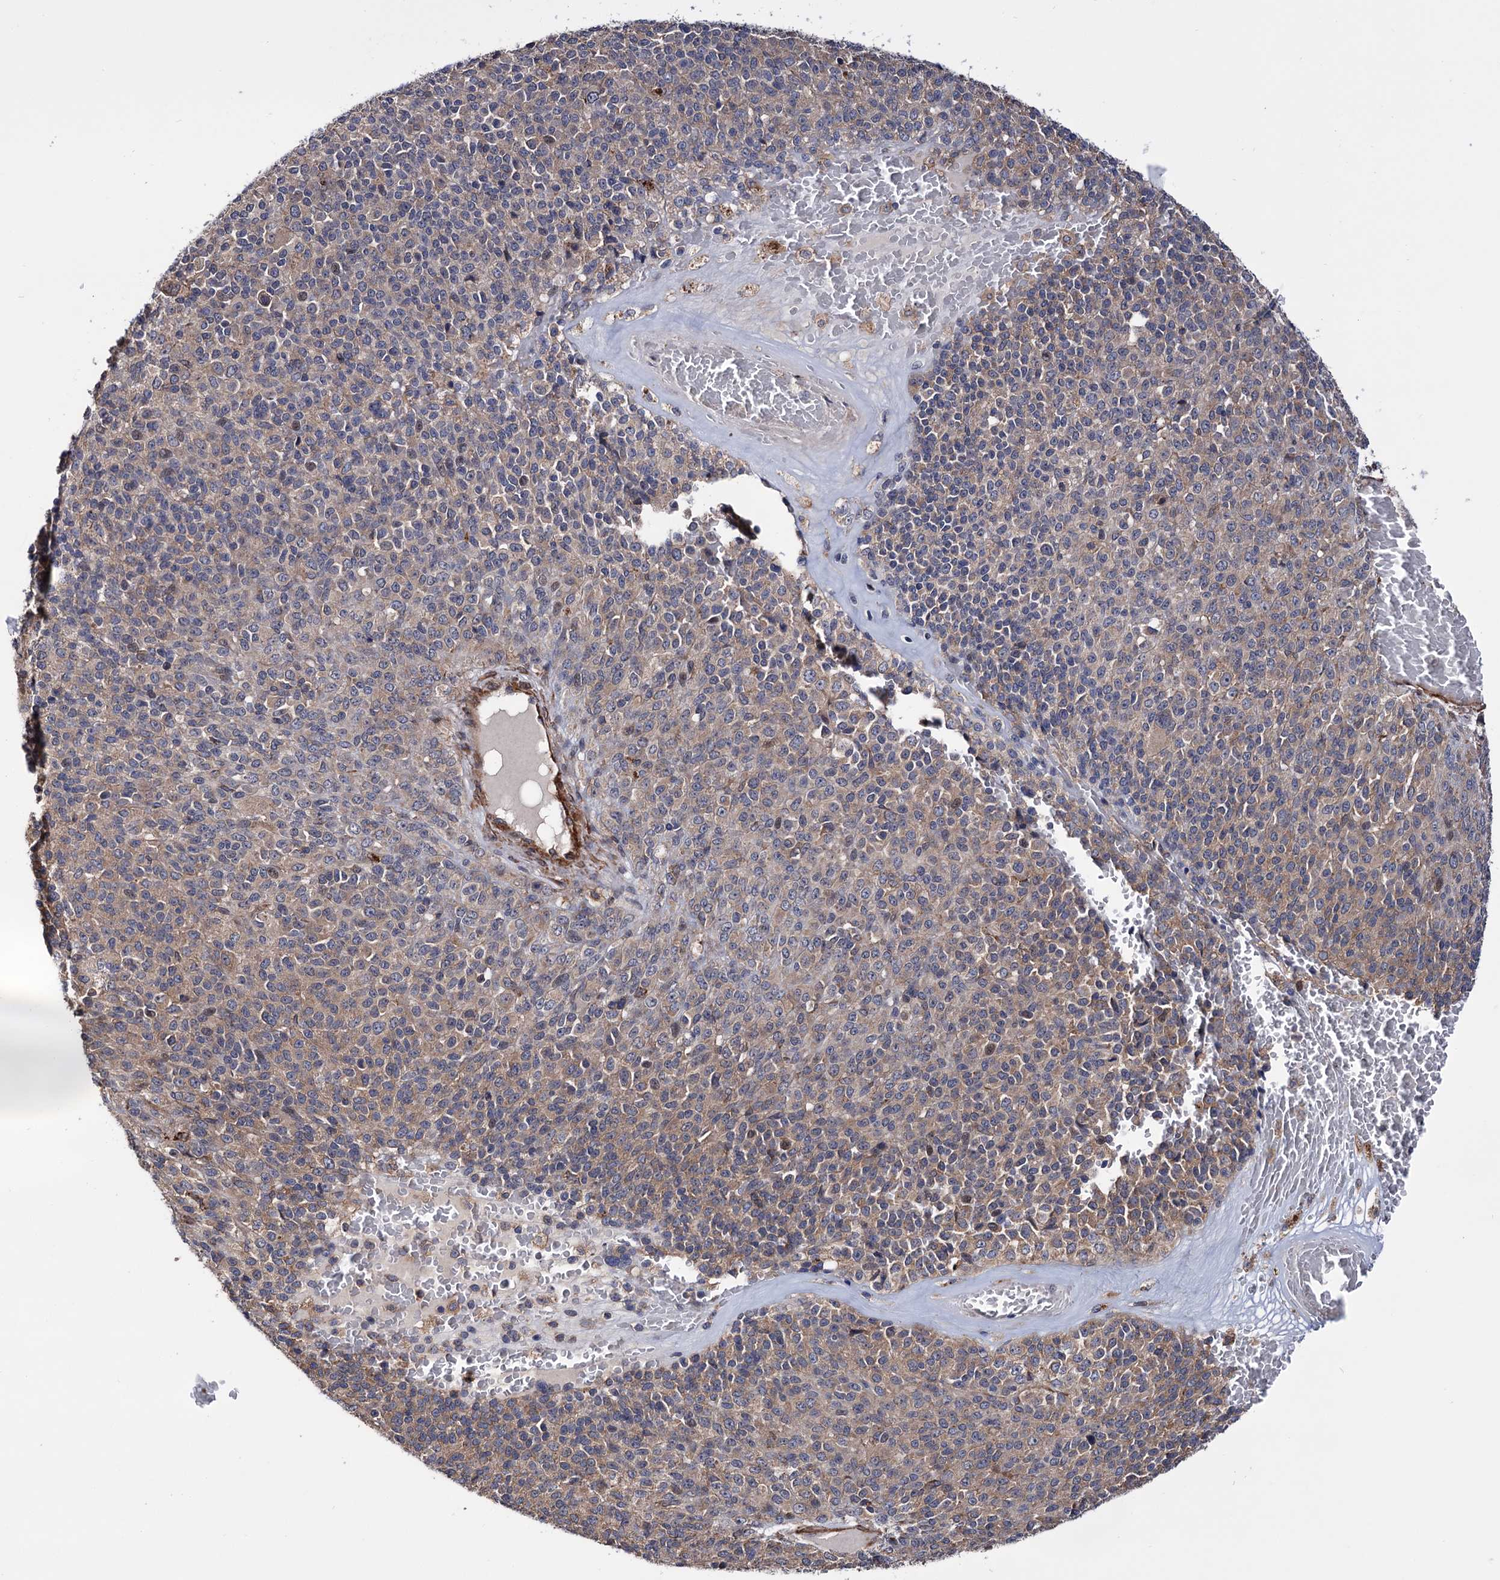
{"staining": {"intensity": "weak", "quantity": "25%-75%", "location": "cytoplasmic/membranous"}, "tissue": "melanoma", "cell_type": "Tumor cells", "image_type": "cancer", "snomed": [{"axis": "morphology", "description": "Malignant melanoma, Metastatic site"}, {"axis": "topography", "description": "Brain"}], "caption": "Protein staining of malignant melanoma (metastatic site) tissue exhibits weak cytoplasmic/membranous expression in about 25%-75% of tumor cells. The staining is performed using DAB brown chromogen to label protein expression. The nuclei are counter-stained blue using hematoxylin.", "gene": "FERMT2", "patient": {"sex": "female", "age": 56}}